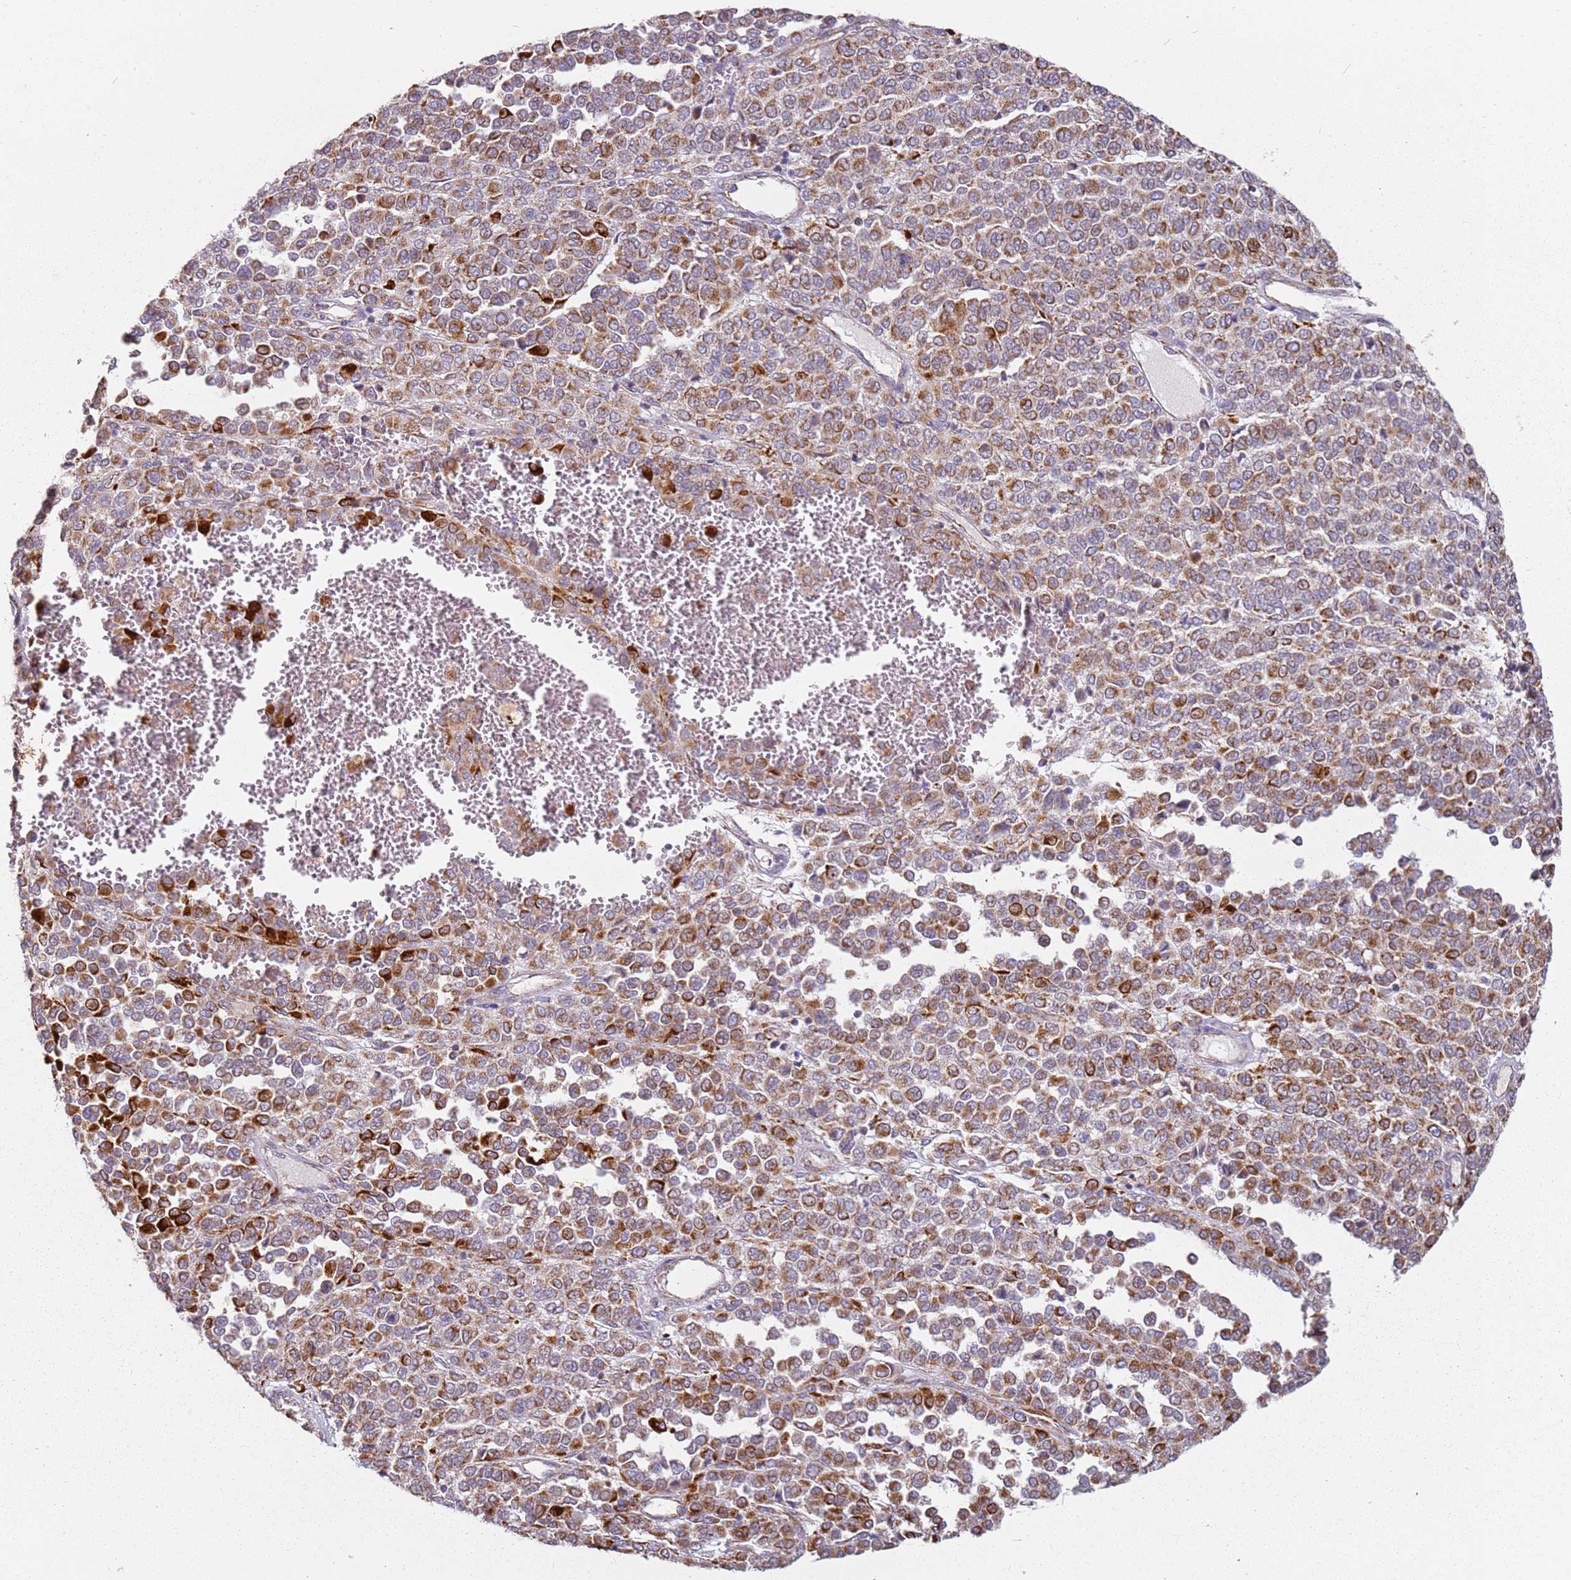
{"staining": {"intensity": "strong", "quantity": ">75%", "location": "cytoplasmic/membranous"}, "tissue": "melanoma", "cell_type": "Tumor cells", "image_type": "cancer", "snomed": [{"axis": "morphology", "description": "Malignant melanoma, Metastatic site"}, {"axis": "topography", "description": "Pancreas"}], "caption": "Strong cytoplasmic/membranous protein positivity is appreciated in about >75% of tumor cells in melanoma.", "gene": "ALS2", "patient": {"sex": "female", "age": 30}}